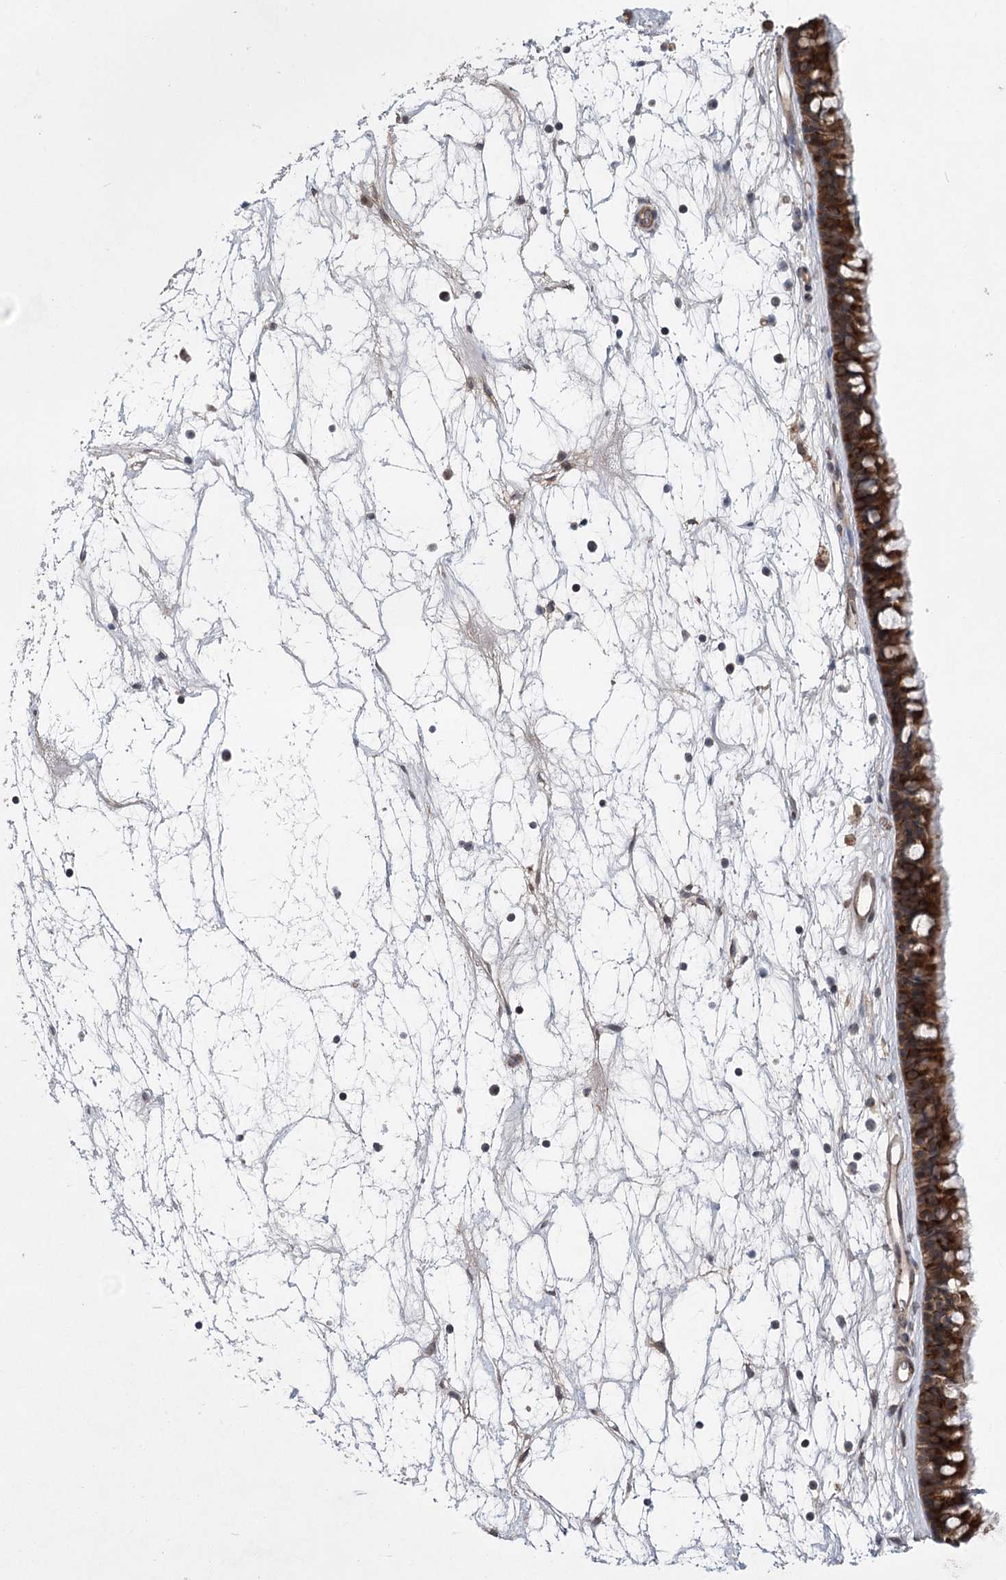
{"staining": {"intensity": "strong", "quantity": ">75%", "location": "cytoplasmic/membranous"}, "tissue": "nasopharynx", "cell_type": "Respiratory epithelial cells", "image_type": "normal", "snomed": [{"axis": "morphology", "description": "Normal tissue, NOS"}, {"axis": "topography", "description": "Nasopharynx"}], "caption": "Protein analysis of normal nasopharynx shows strong cytoplasmic/membranous positivity in about >75% of respiratory epithelial cells.", "gene": "METTL24", "patient": {"sex": "male", "age": 64}}